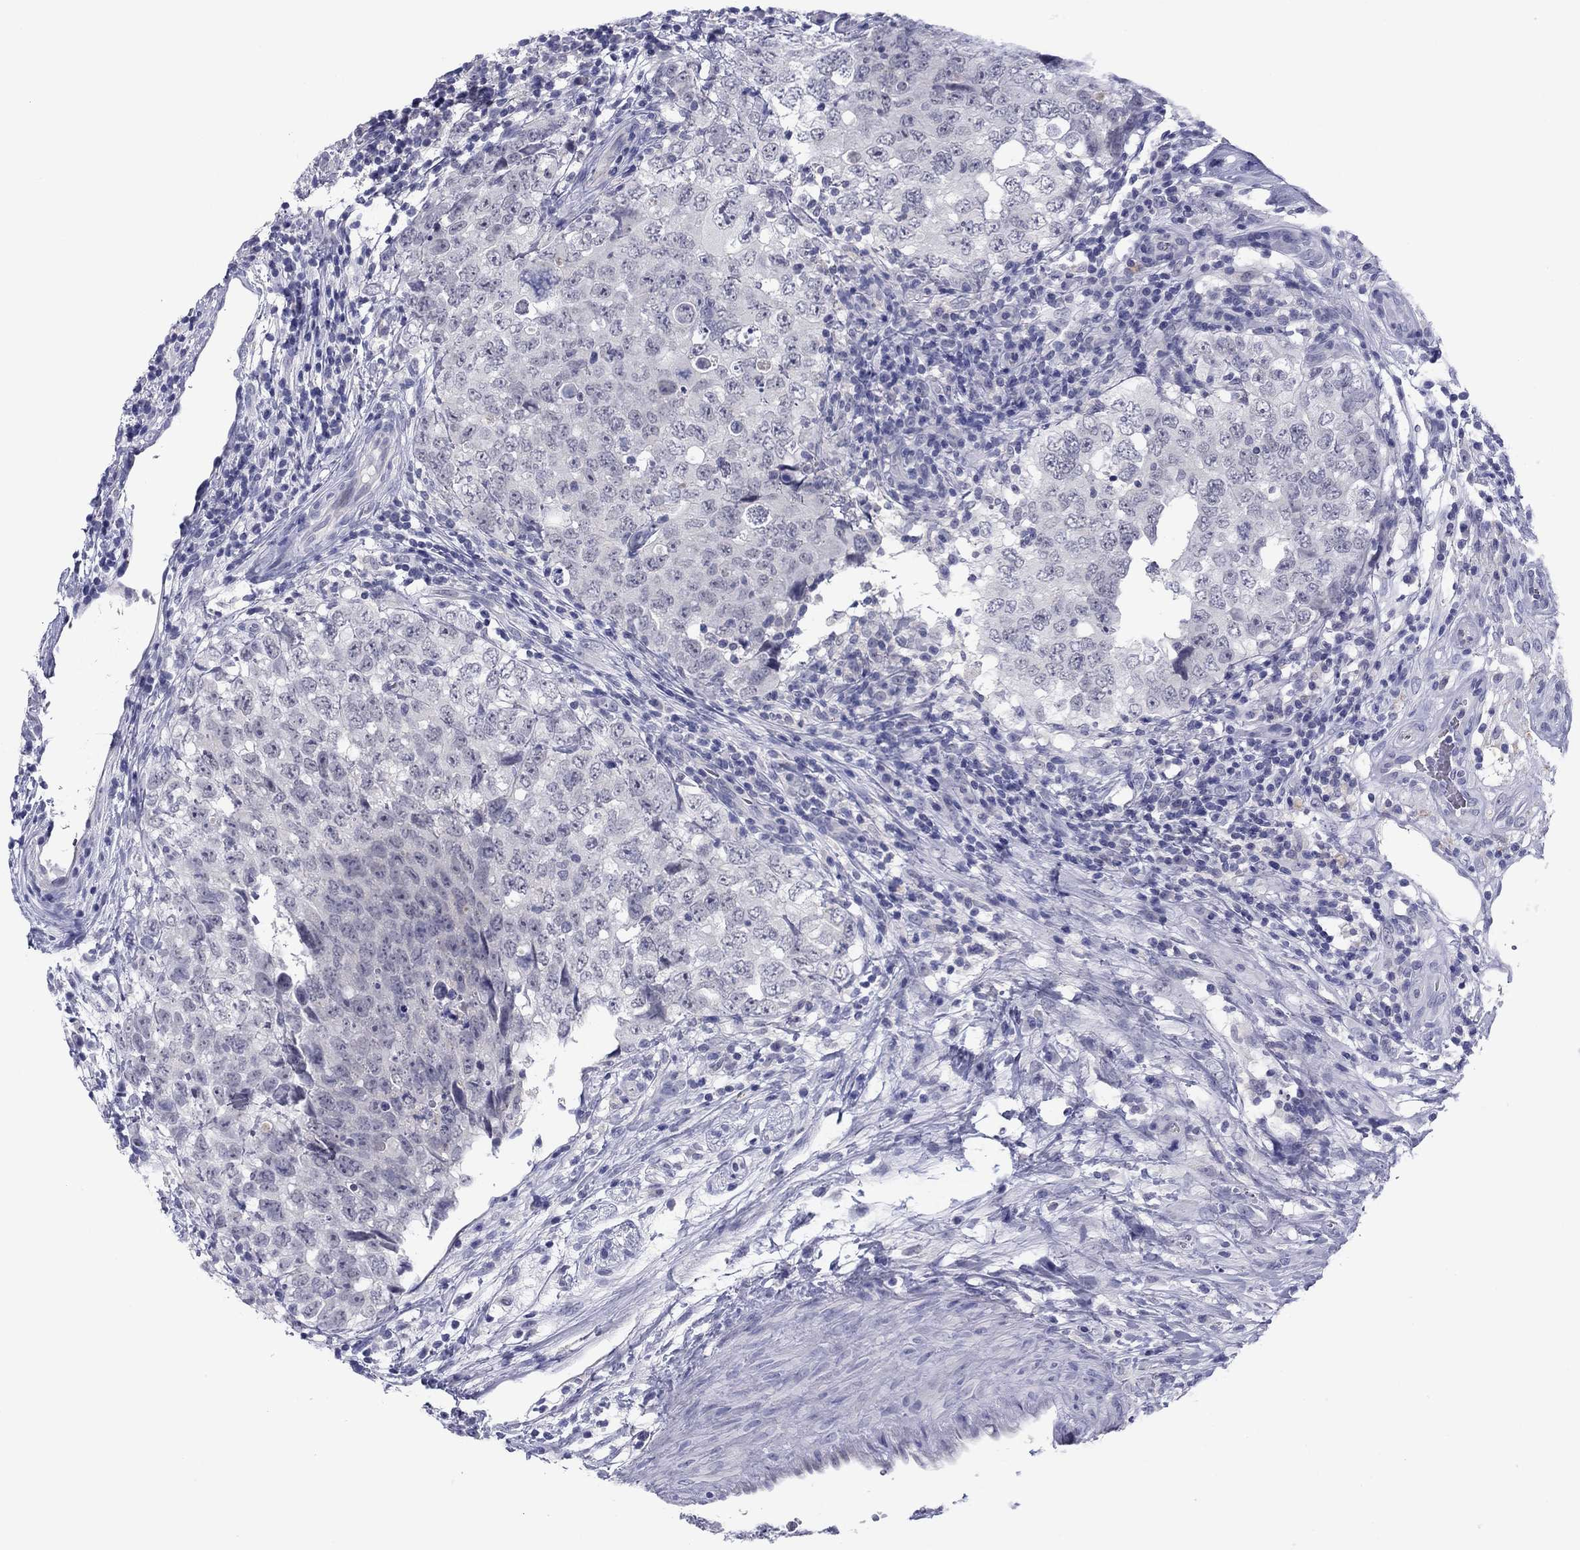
{"staining": {"intensity": "negative", "quantity": "none", "location": "none"}, "tissue": "testis cancer", "cell_type": "Tumor cells", "image_type": "cancer", "snomed": [{"axis": "morphology", "description": "Seminoma, NOS"}, {"axis": "topography", "description": "Testis"}], "caption": "Immunohistochemical staining of seminoma (testis) reveals no significant expression in tumor cells.", "gene": "TCFL5", "patient": {"sex": "male", "age": 34}}